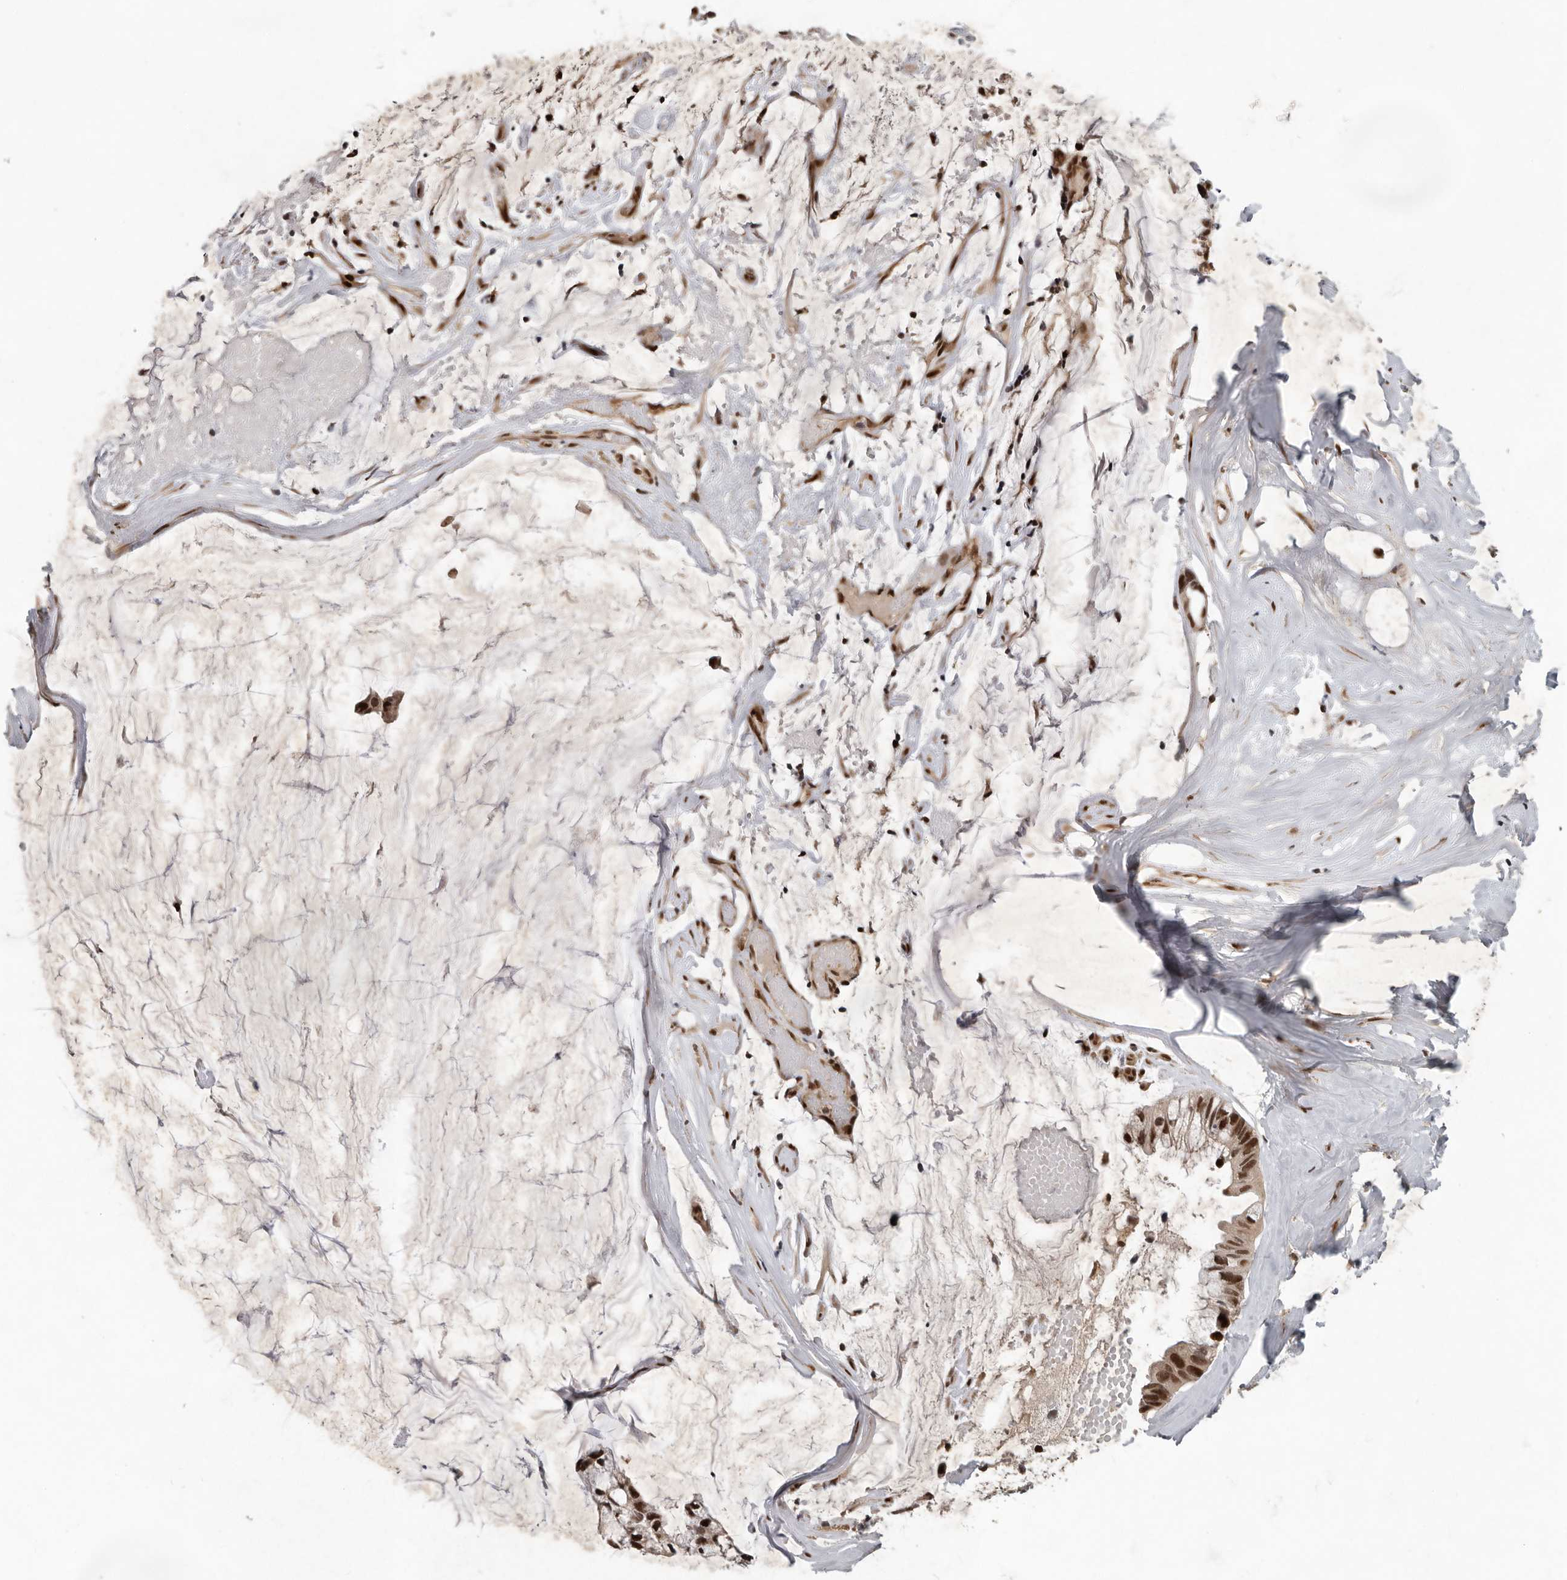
{"staining": {"intensity": "strong", "quantity": "25%-75%", "location": "cytoplasmic/membranous,nuclear"}, "tissue": "ovarian cancer", "cell_type": "Tumor cells", "image_type": "cancer", "snomed": [{"axis": "morphology", "description": "Cystadenocarcinoma, mucinous, NOS"}, {"axis": "topography", "description": "Ovary"}], "caption": "High-power microscopy captured an immunohistochemistry photomicrograph of mucinous cystadenocarcinoma (ovarian), revealing strong cytoplasmic/membranous and nuclear positivity in about 25%-75% of tumor cells.", "gene": "CDC27", "patient": {"sex": "female", "age": 39}}